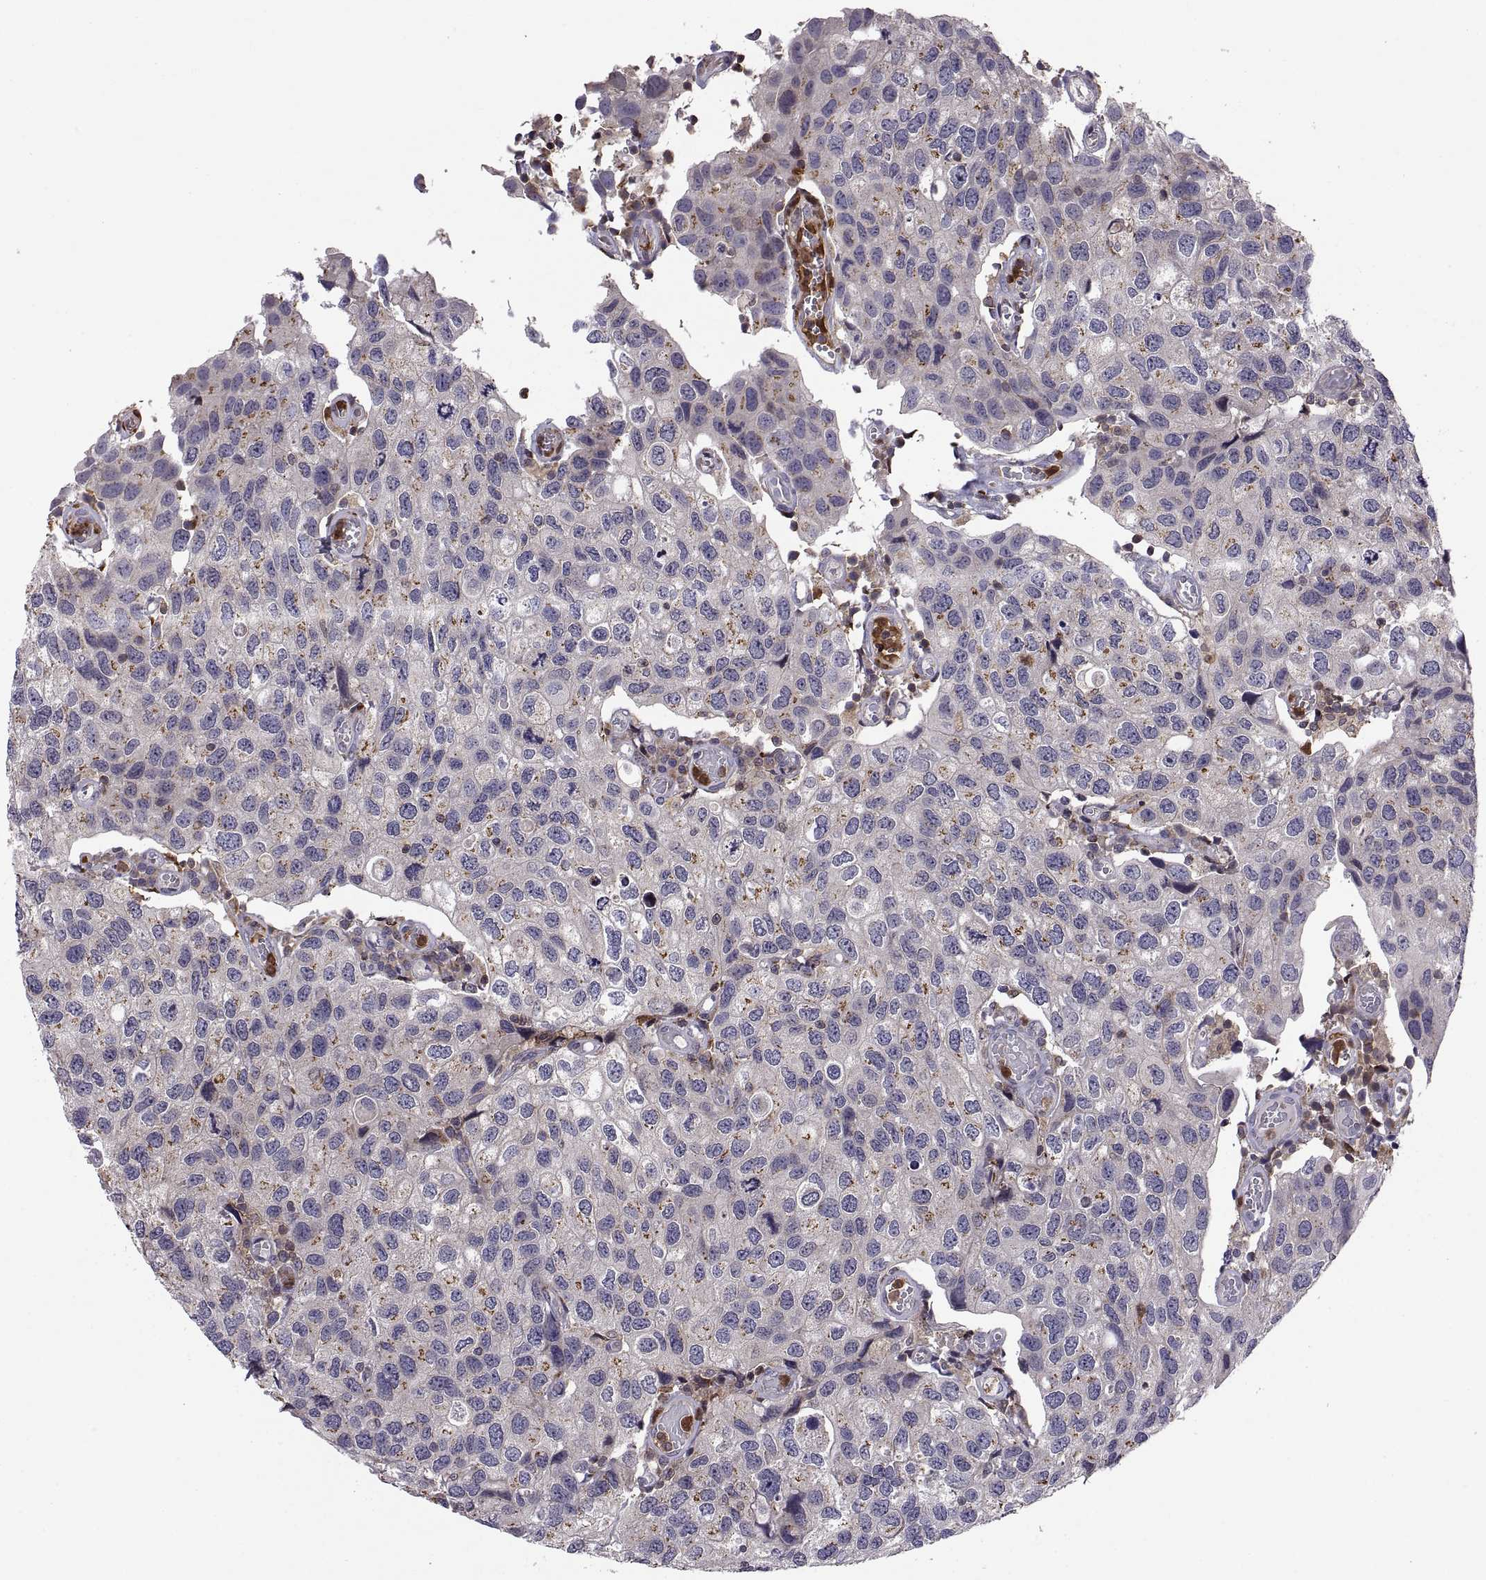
{"staining": {"intensity": "negative", "quantity": "none", "location": "none"}, "tissue": "urothelial cancer", "cell_type": "Tumor cells", "image_type": "cancer", "snomed": [{"axis": "morphology", "description": "Urothelial carcinoma, High grade"}, {"axis": "topography", "description": "Urinary bladder"}], "caption": "The image demonstrates no staining of tumor cells in high-grade urothelial carcinoma.", "gene": "ACAP1", "patient": {"sex": "male", "age": 79}}